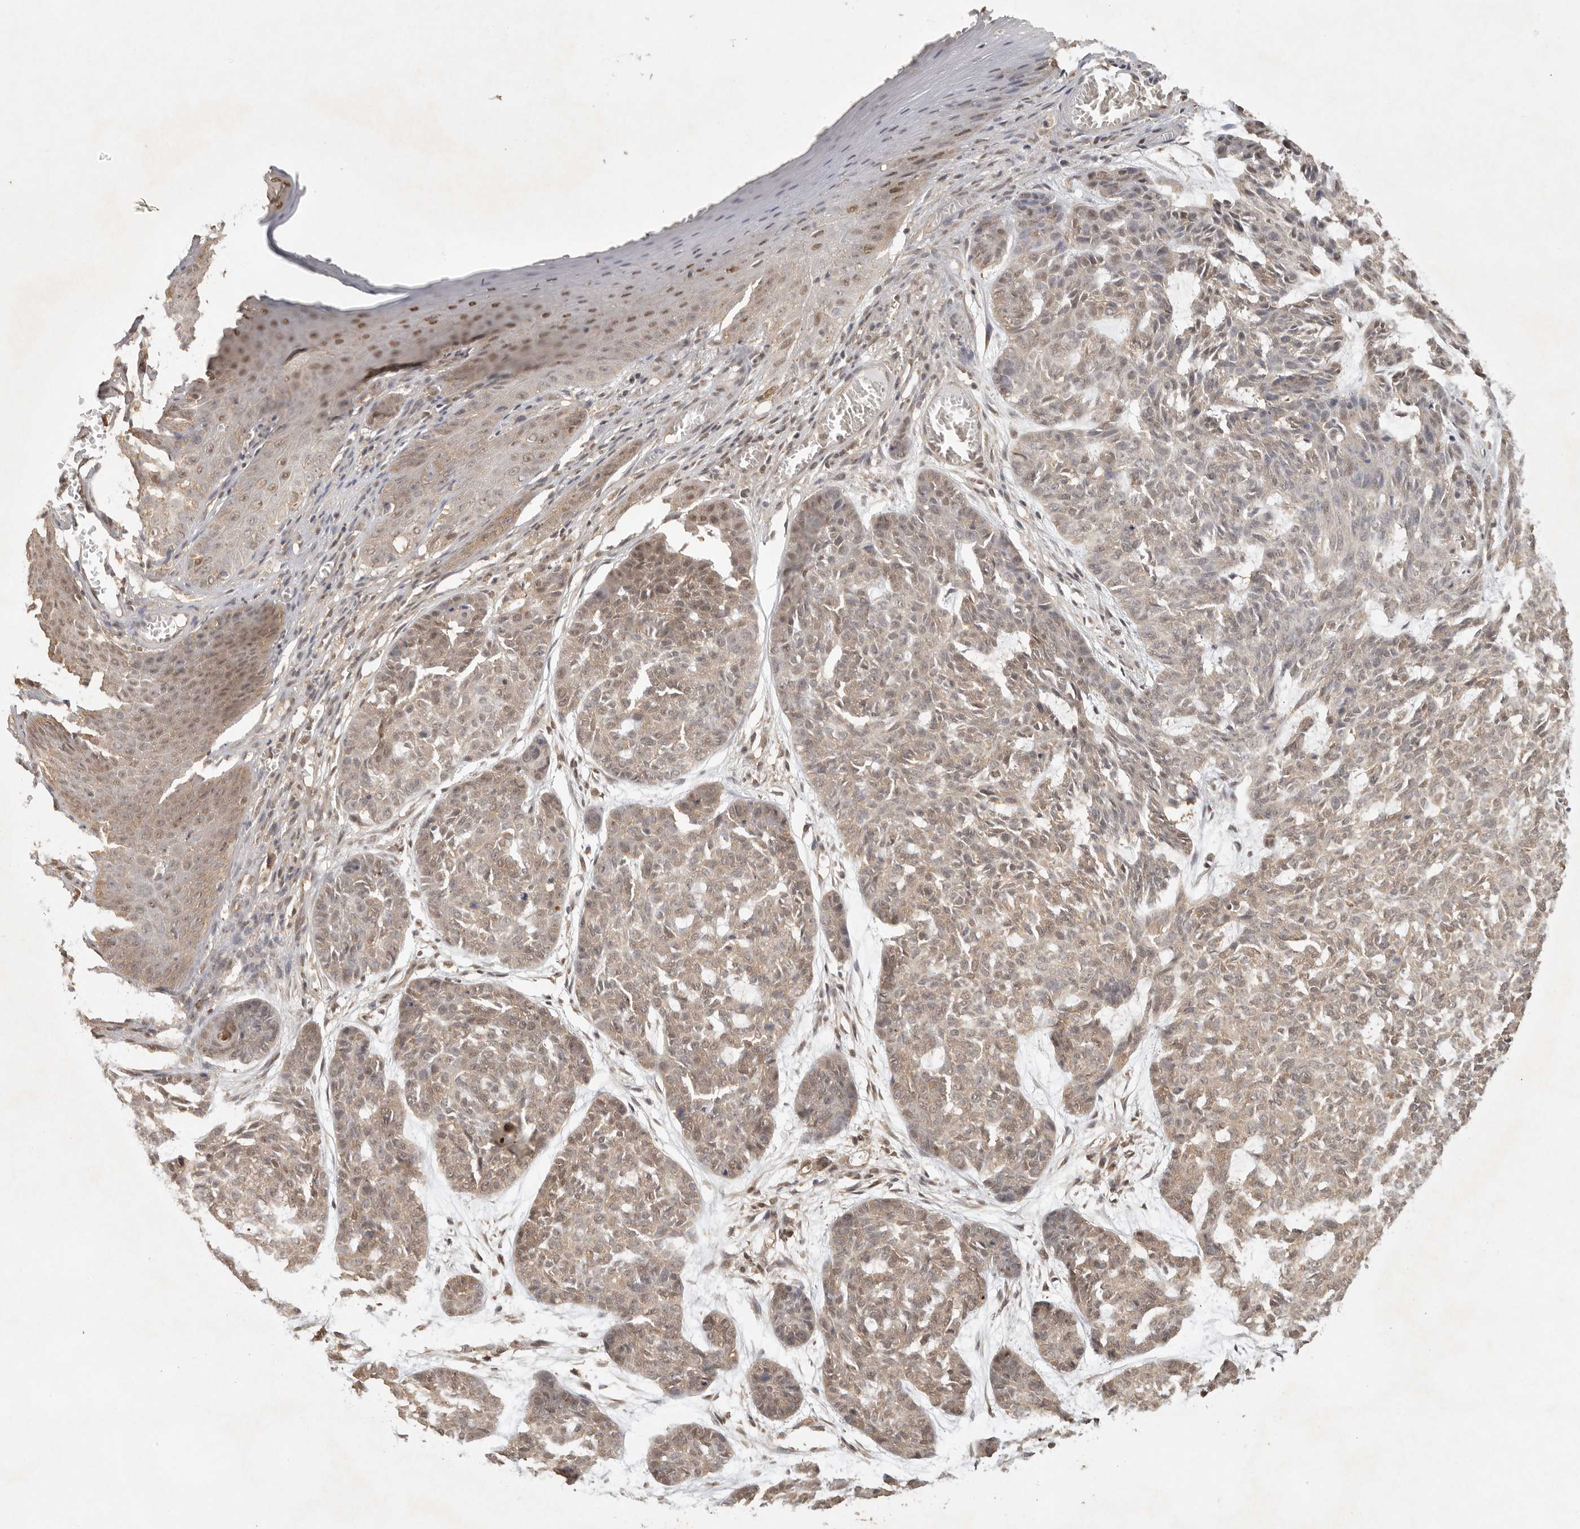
{"staining": {"intensity": "weak", "quantity": ">75%", "location": "cytoplasmic/membranous,nuclear"}, "tissue": "skin cancer", "cell_type": "Tumor cells", "image_type": "cancer", "snomed": [{"axis": "morphology", "description": "Basal cell carcinoma"}, {"axis": "topography", "description": "Skin"}], "caption": "Skin cancer (basal cell carcinoma) stained with immunohistochemistry (IHC) demonstrates weak cytoplasmic/membranous and nuclear positivity in approximately >75% of tumor cells.", "gene": "PSMA5", "patient": {"sex": "female", "age": 64}}